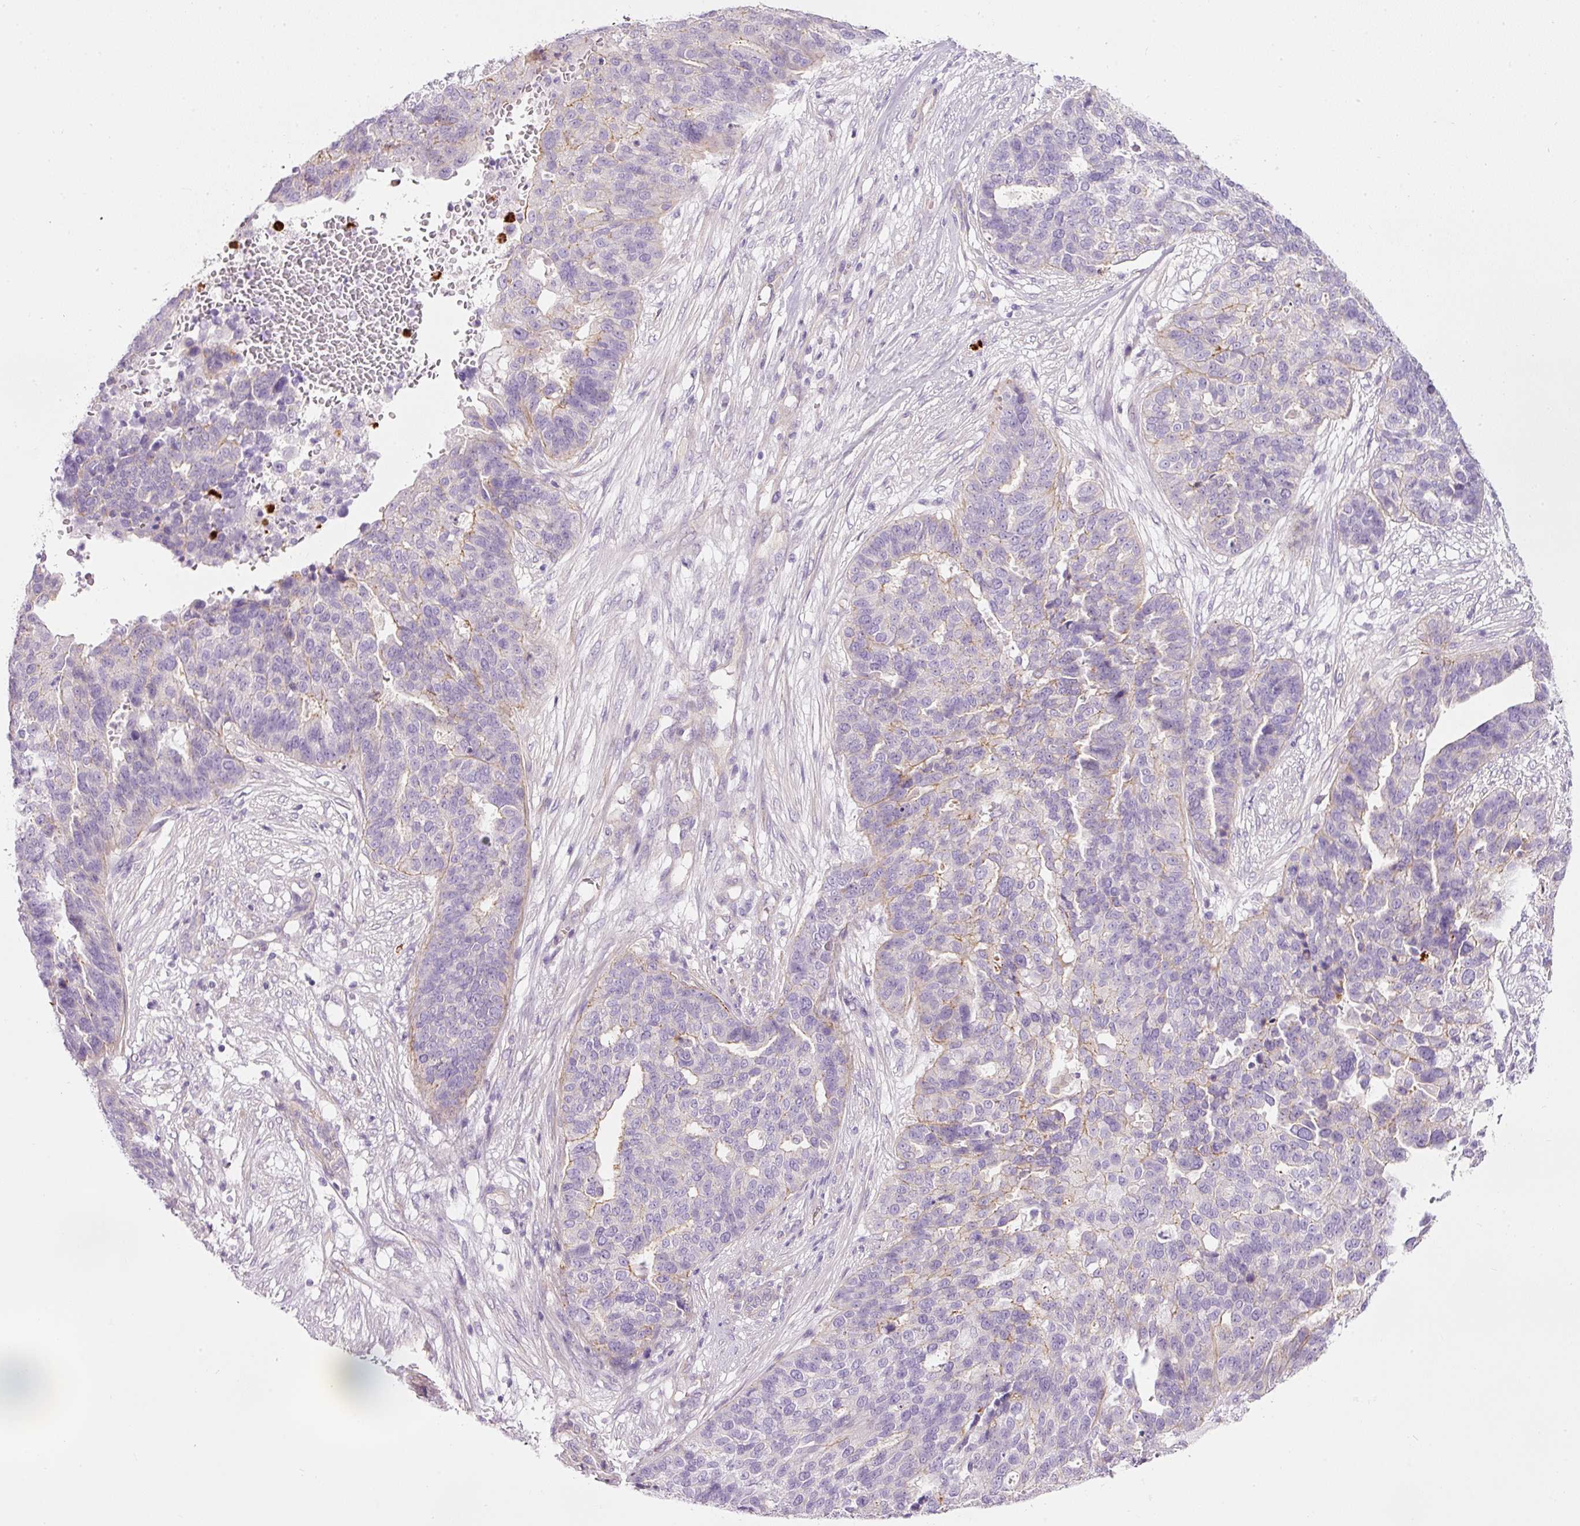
{"staining": {"intensity": "negative", "quantity": "none", "location": "none"}, "tissue": "ovarian cancer", "cell_type": "Tumor cells", "image_type": "cancer", "snomed": [{"axis": "morphology", "description": "Cystadenocarcinoma, serous, NOS"}, {"axis": "topography", "description": "Ovary"}], "caption": "The image demonstrates no staining of tumor cells in ovarian serous cystadenocarcinoma.", "gene": "MAP3K3", "patient": {"sex": "female", "age": 59}}